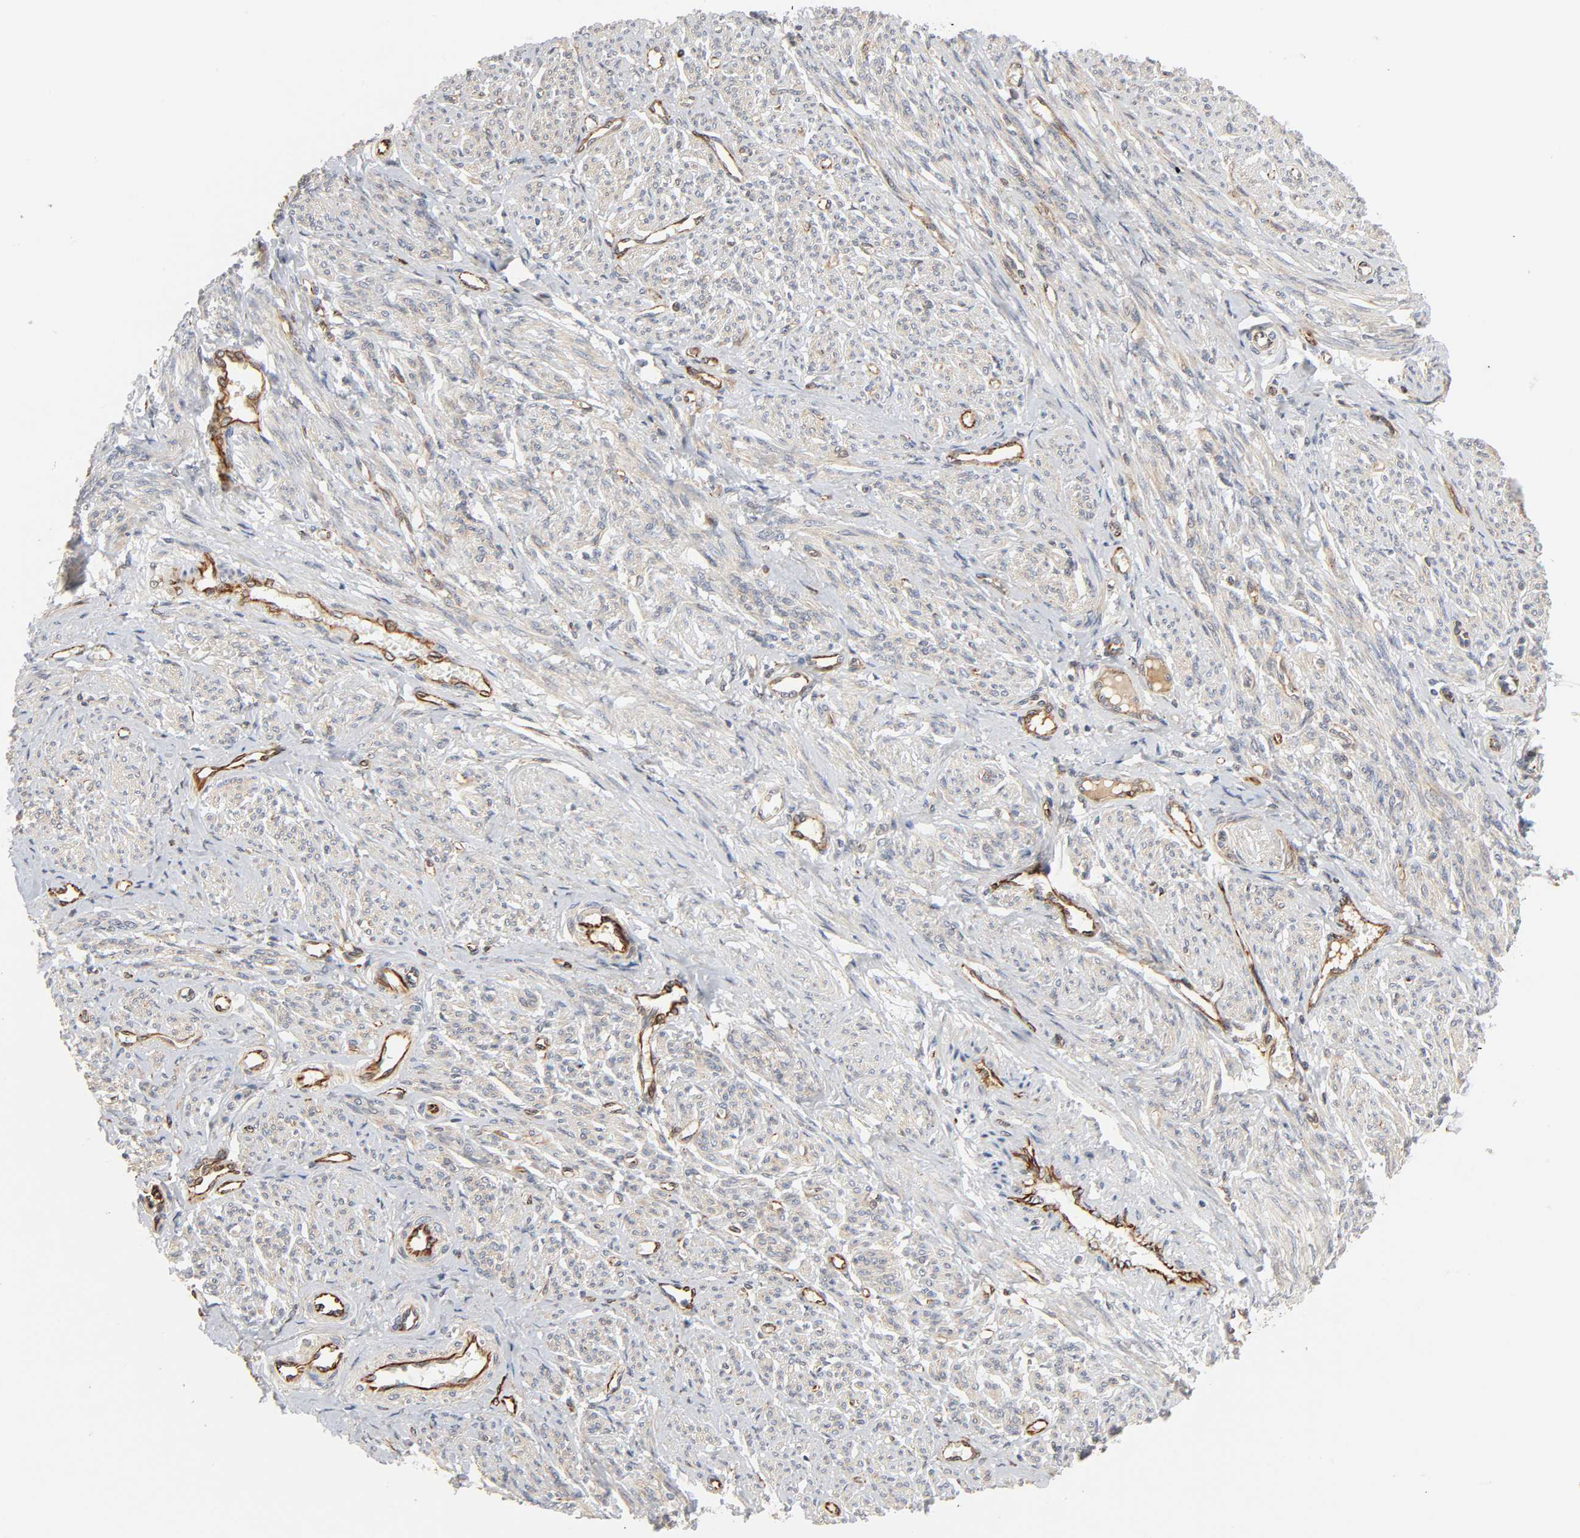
{"staining": {"intensity": "weak", "quantity": ">75%", "location": "cytoplasmic/membranous"}, "tissue": "smooth muscle", "cell_type": "Smooth muscle cells", "image_type": "normal", "snomed": [{"axis": "morphology", "description": "Normal tissue, NOS"}, {"axis": "topography", "description": "Smooth muscle"}], "caption": "Human smooth muscle stained for a protein (brown) exhibits weak cytoplasmic/membranous positive expression in about >75% of smooth muscle cells.", "gene": "REEP5", "patient": {"sex": "female", "age": 65}}